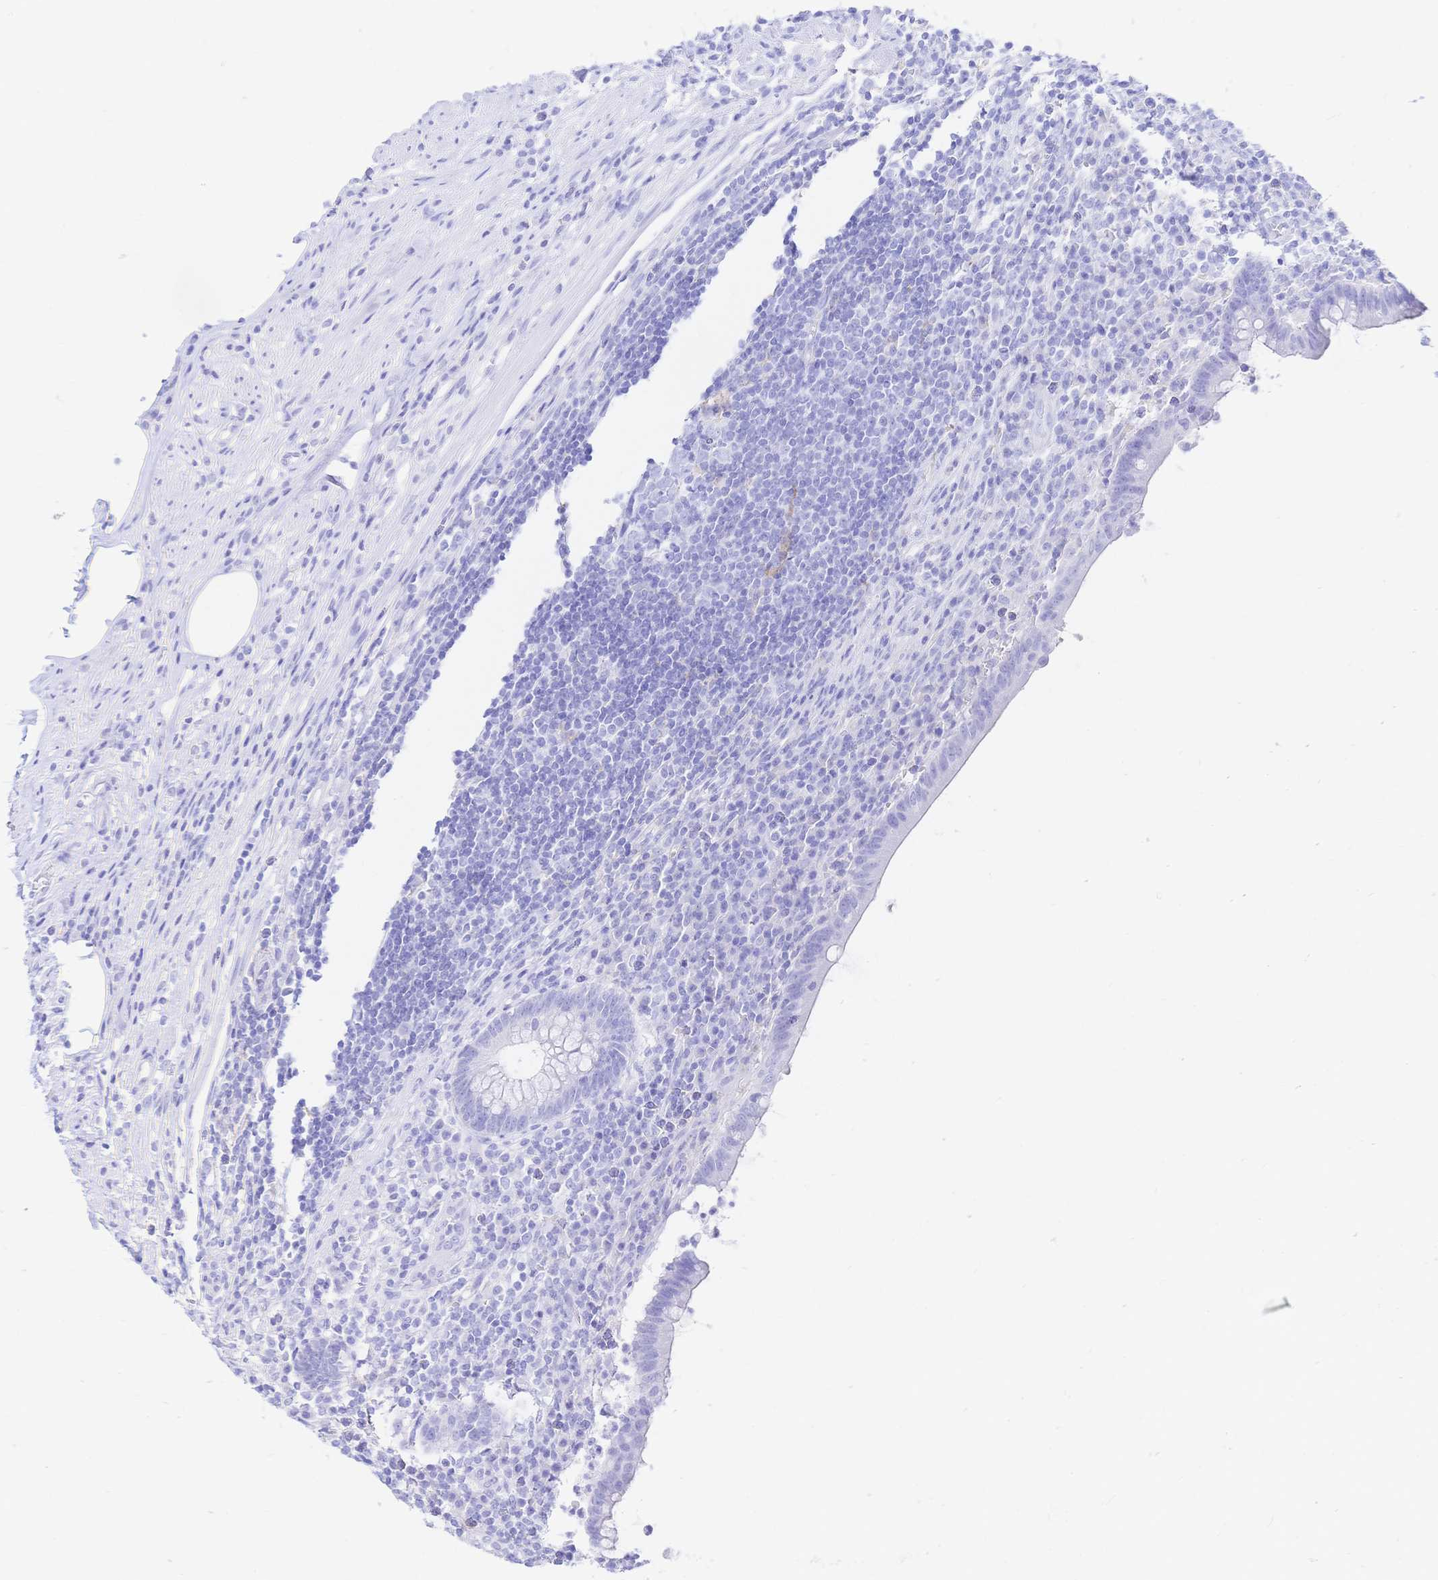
{"staining": {"intensity": "negative", "quantity": "none", "location": "none"}, "tissue": "appendix", "cell_type": "Glandular cells", "image_type": "normal", "snomed": [{"axis": "morphology", "description": "Normal tissue, NOS"}, {"axis": "topography", "description": "Appendix"}], "caption": "IHC photomicrograph of unremarkable human appendix stained for a protein (brown), which displays no expression in glandular cells.", "gene": "UMOD", "patient": {"sex": "female", "age": 56}}